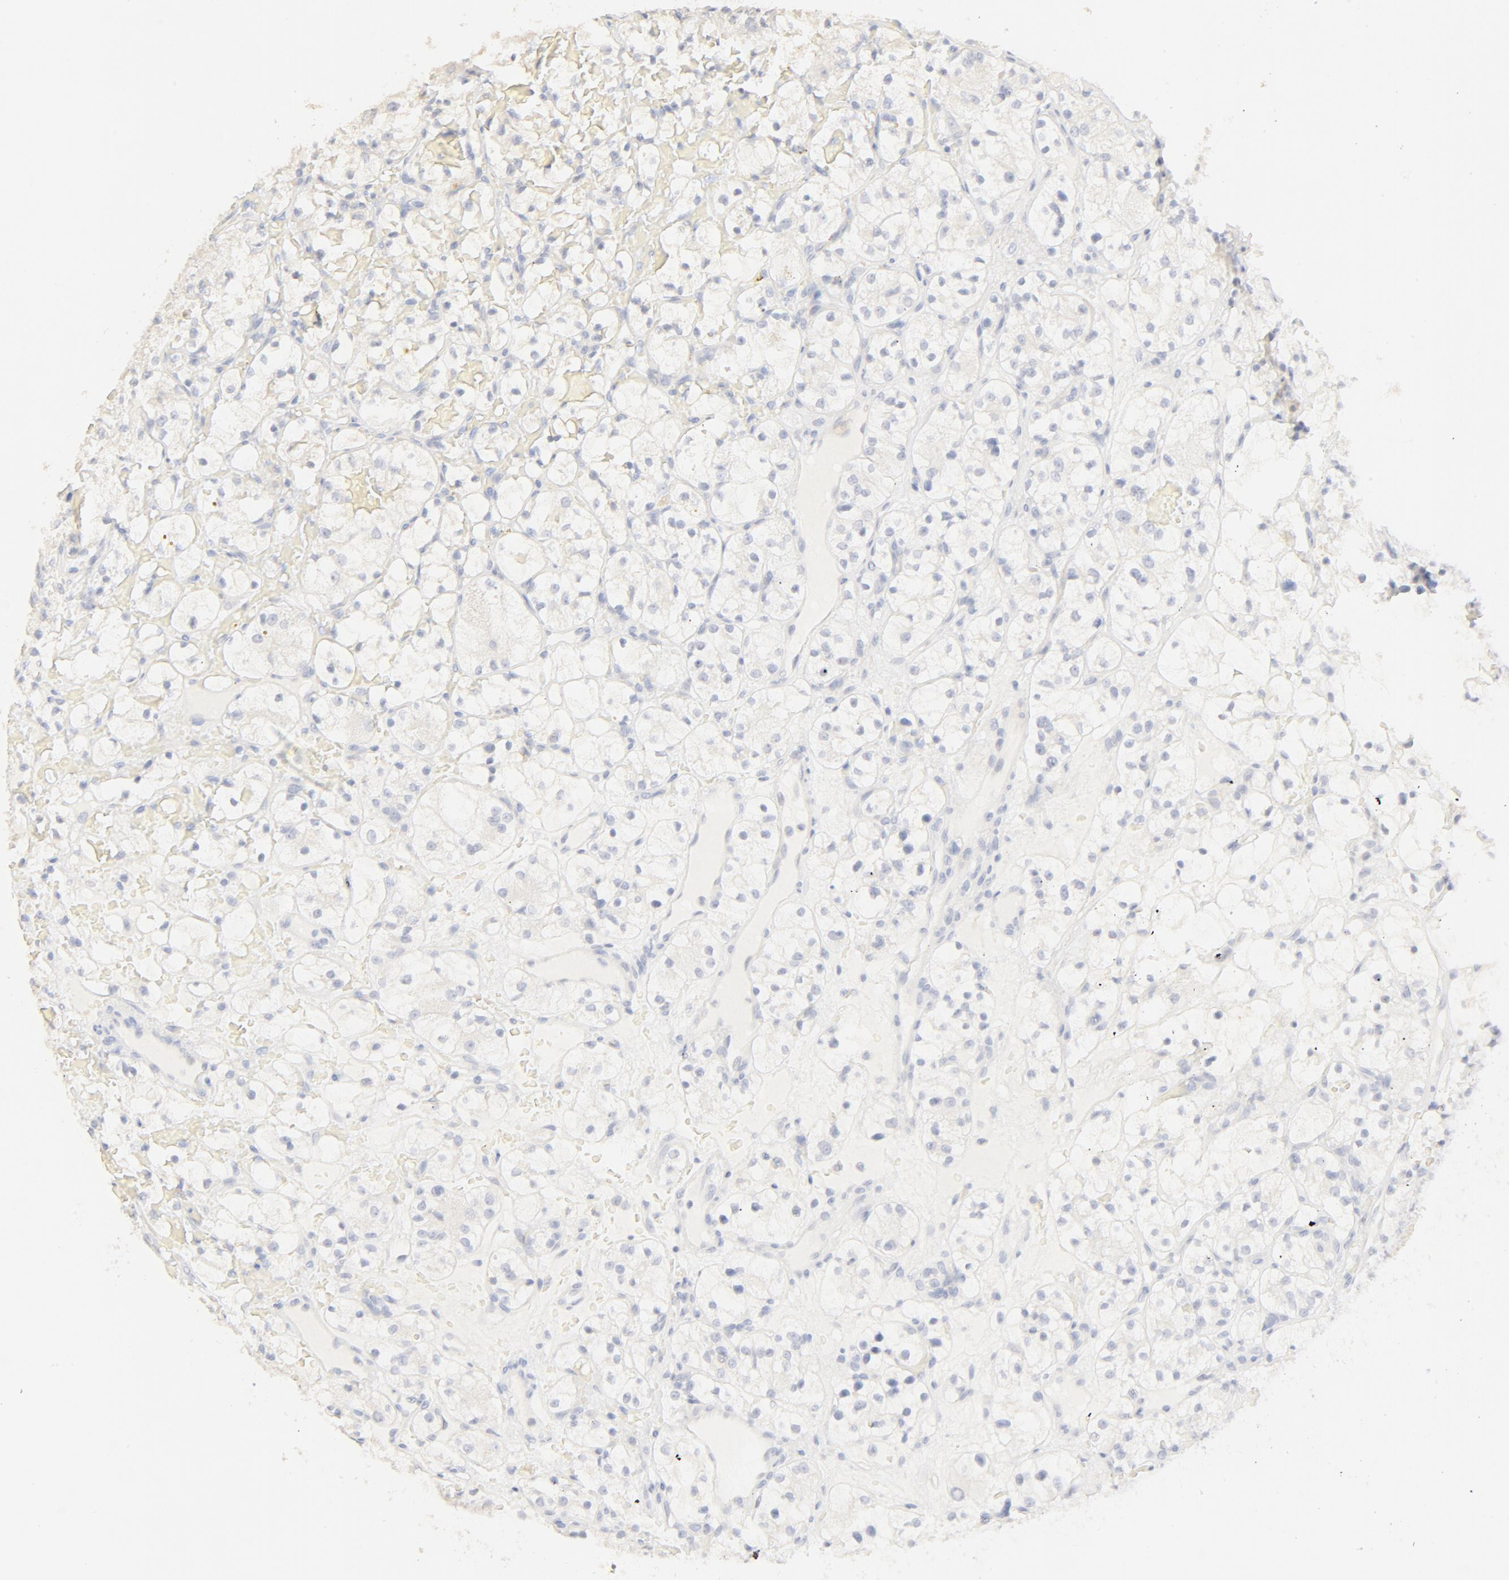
{"staining": {"intensity": "negative", "quantity": "none", "location": "none"}, "tissue": "renal cancer", "cell_type": "Tumor cells", "image_type": "cancer", "snomed": [{"axis": "morphology", "description": "Adenocarcinoma, NOS"}, {"axis": "topography", "description": "Kidney"}], "caption": "This image is of adenocarcinoma (renal) stained with immunohistochemistry (IHC) to label a protein in brown with the nuclei are counter-stained blue. There is no expression in tumor cells. (DAB (3,3'-diaminobenzidine) immunohistochemistry (IHC) with hematoxylin counter stain).", "gene": "FCGBP", "patient": {"sex": "female", "age": 60}}